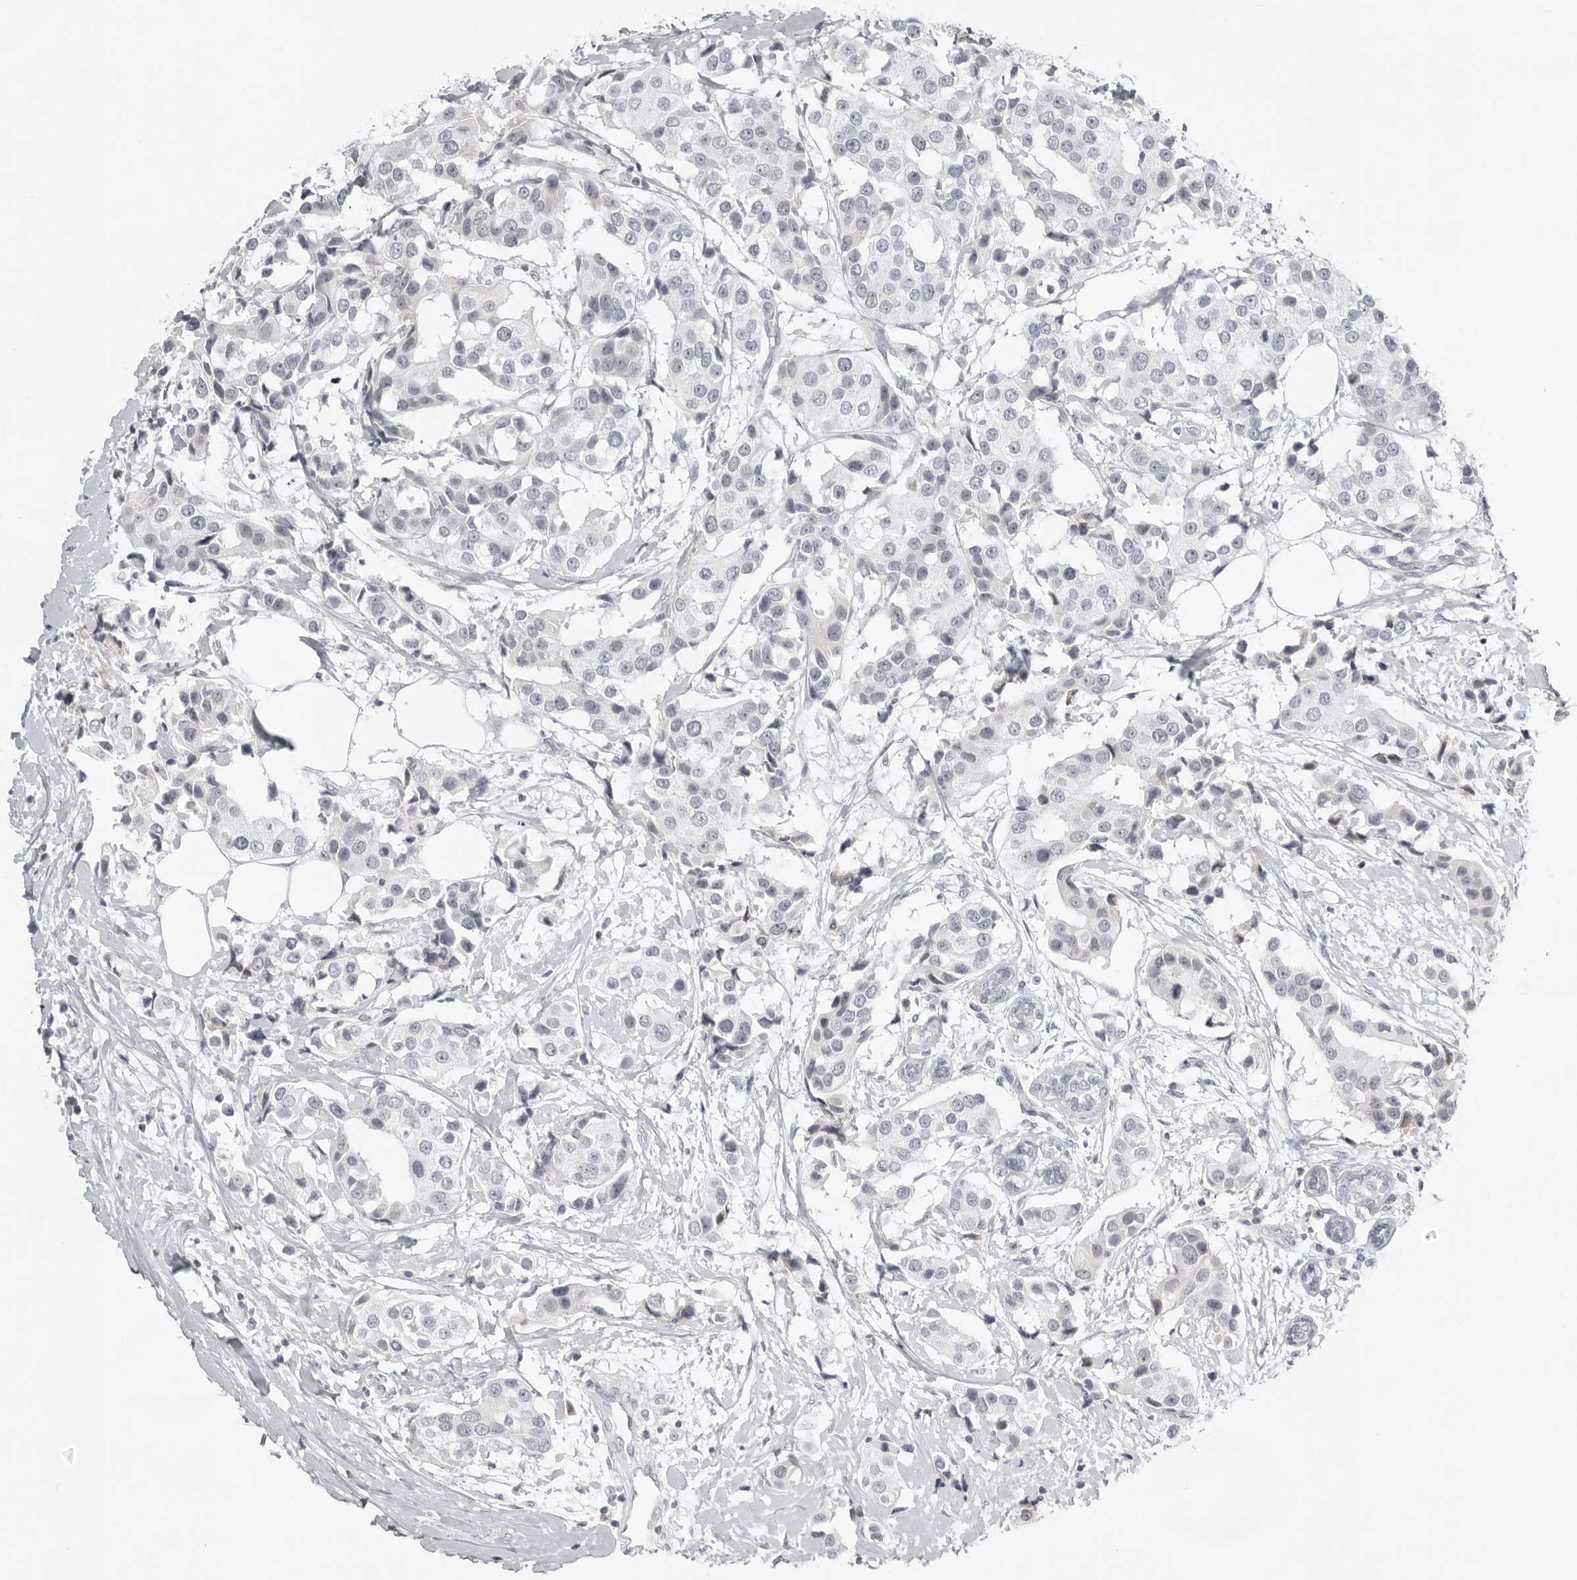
{"staining": {"intensity": "negative", "quantity": "none", "location": "none"}, "tissue": "breast cancer", "cell_type": "Tumor cells", "image_type": "cancer", "snomed": [{"axis": "morphology", "description": "Normal tissue, NOS"}, {"axis": "morphology", "description": "Duct carcinoma"}, {"axis": "topography", "description": "Breast"}], "caption": "Immunohistochemistry micrograph of breast invasive ductal carcinoma stained for a protein (brown), which shows no staining in tumor cells.", "gene": "ACP6", "patient": {"sex": "female", "age": 39}}